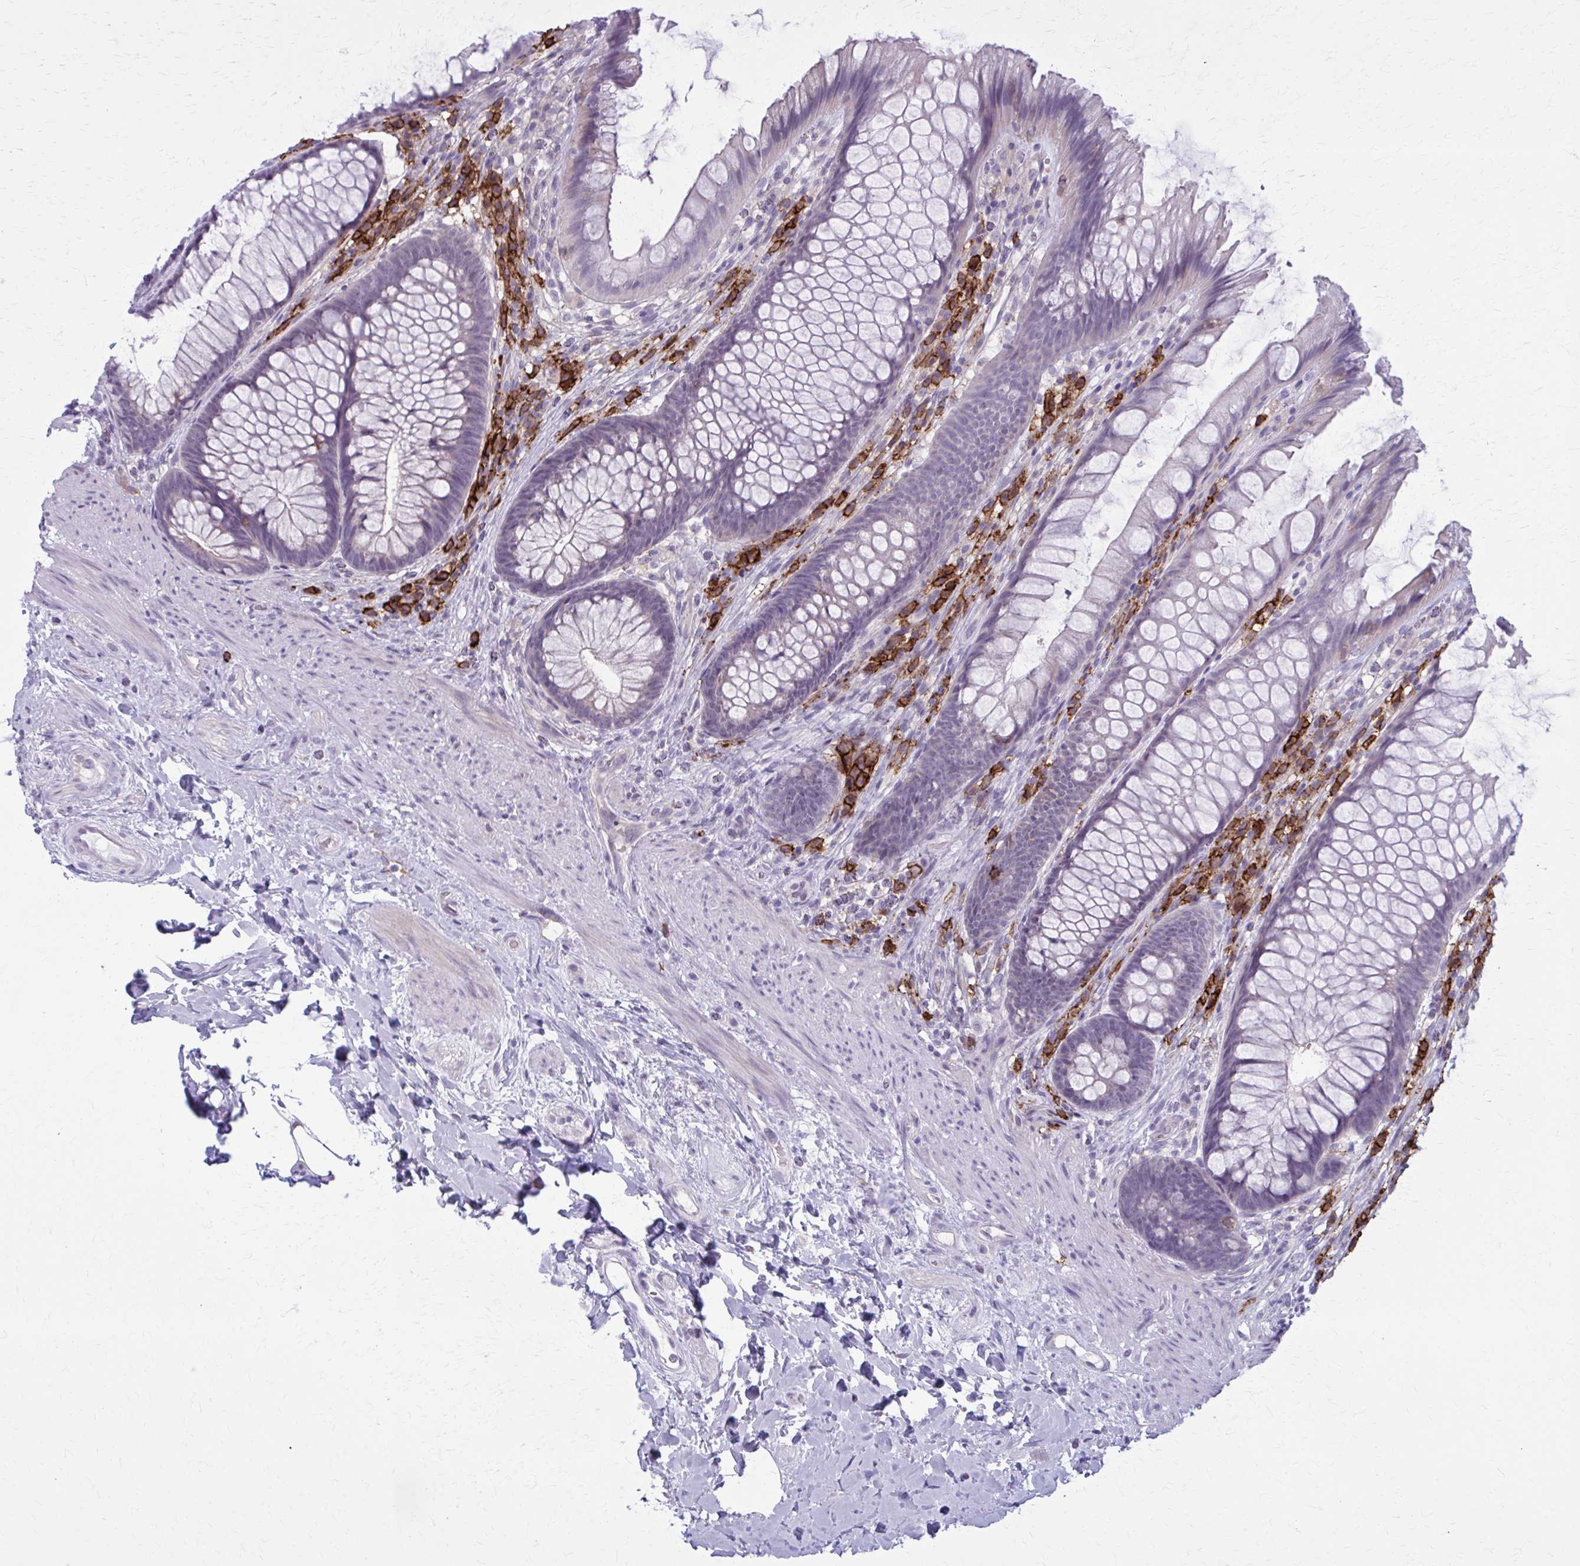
{"staining": {"intensity": "negative", "quantity": "none", "location": "none"}, "tissue": "rectum", "cell_type": "Glandular cells", "image_type": "normal", "snomed": [{"axis": "morphology", "description": "Normal tissue, NOS"}, {"axis": "topography", "description": "Rectum"}], "caption": "Immunohistochemical staining of benign human rectum demonstrates no significant expression in glandular cells.", "gene": "CD38", "patient": {"sex": "male", "age": 53}}